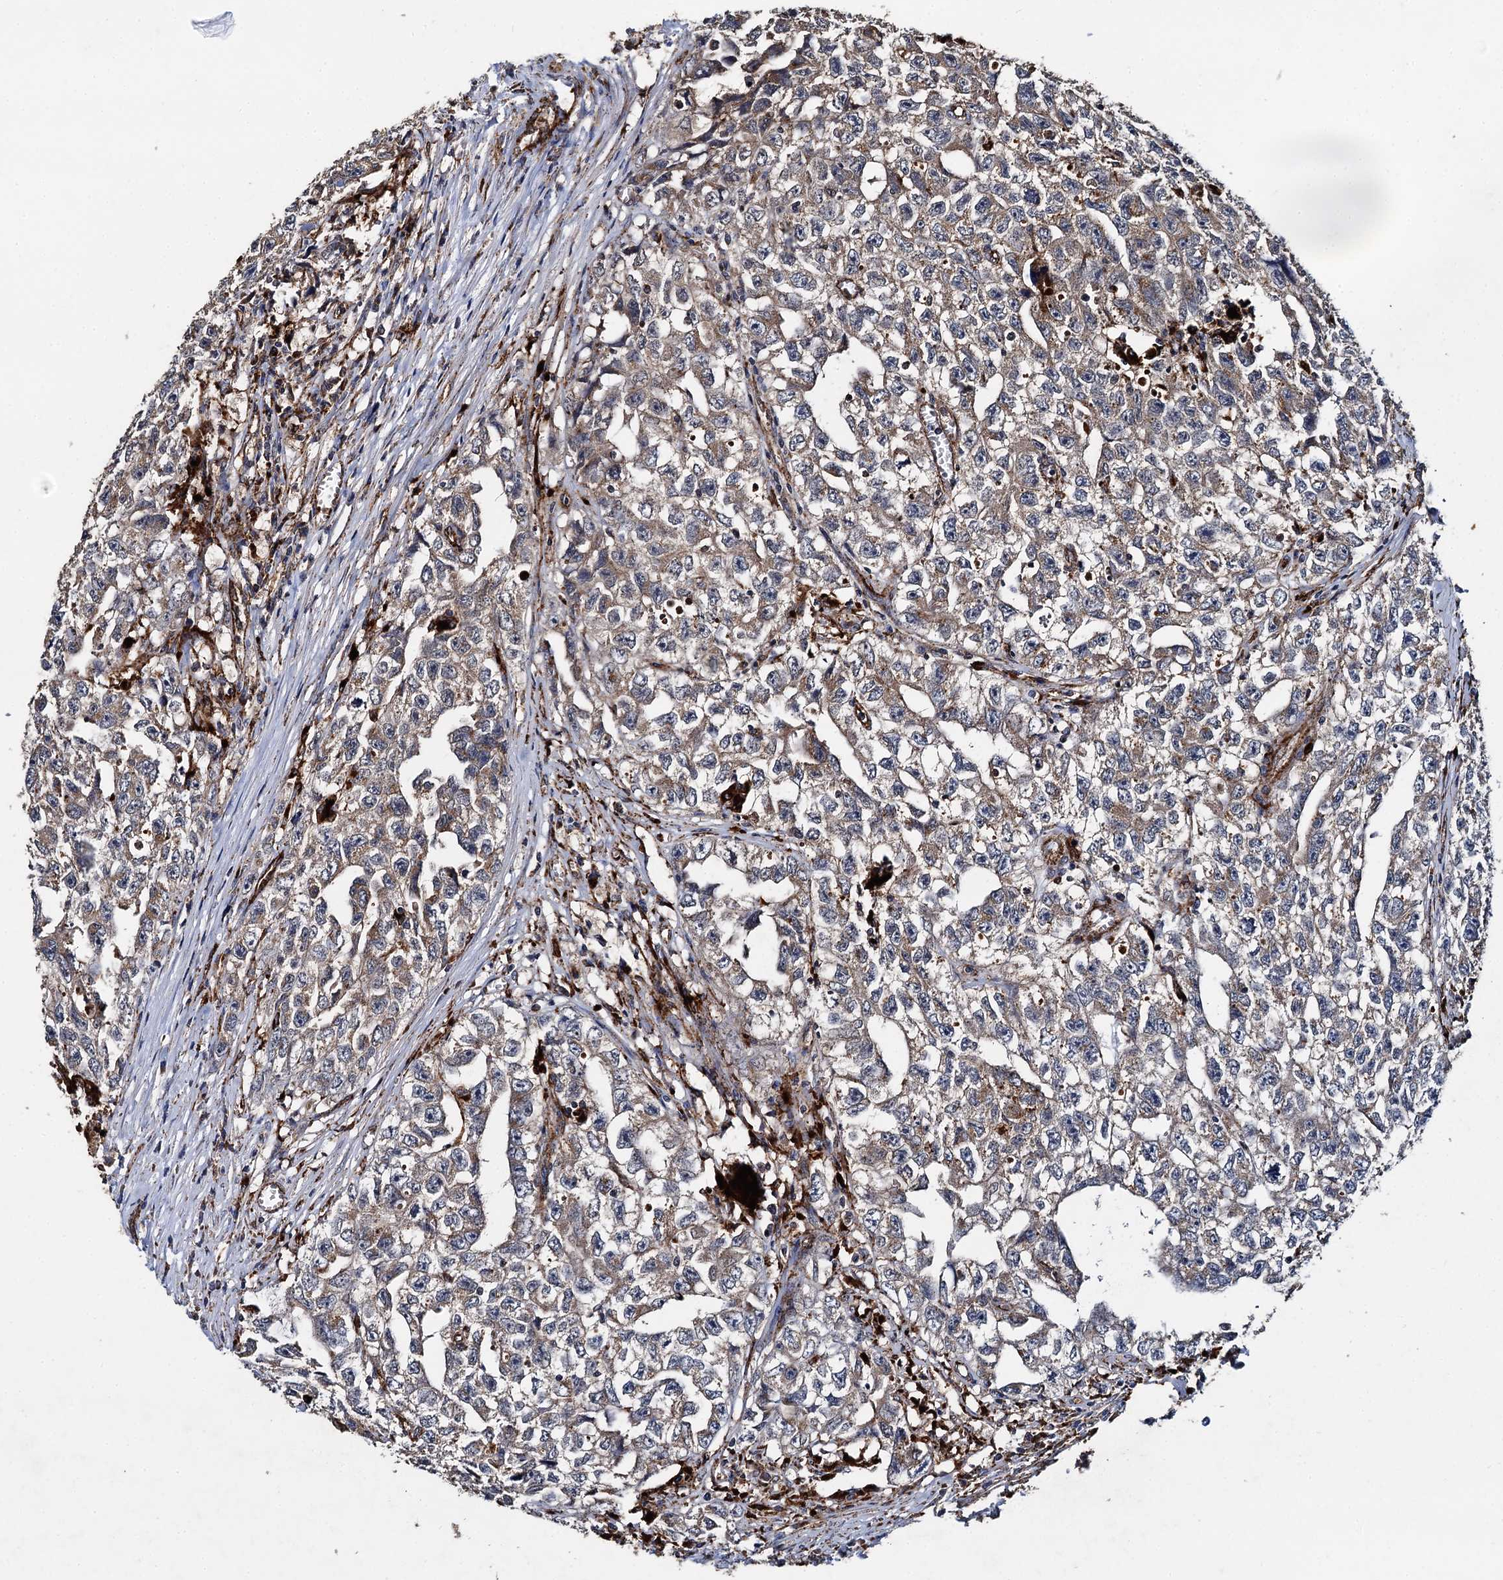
{"staining": {"intensity": "moderate", "quantity": ">75%", "location": "cytoplasmic/membranous"}, "tissue": "testis cancer", "cell_type": "Tumor cells", "image_type": "cancer", "snomed": [{"axis": "morphology", "description": "Seminoma, NOS"}, {"axis": "morphology", "description": "Carcinoma, Embryonal, NOS"}, {"axis": "topography", "description": "Testis"}], "caption": "There is medium levels of moderate cytoplasmic/membranous expression in tumor cells of embryonal carcinoma (testis), as demonstrated by immunohistochemical staining (brown color).", "gene": "GBA1", "patient": {"sex": "male", "age": 43}}